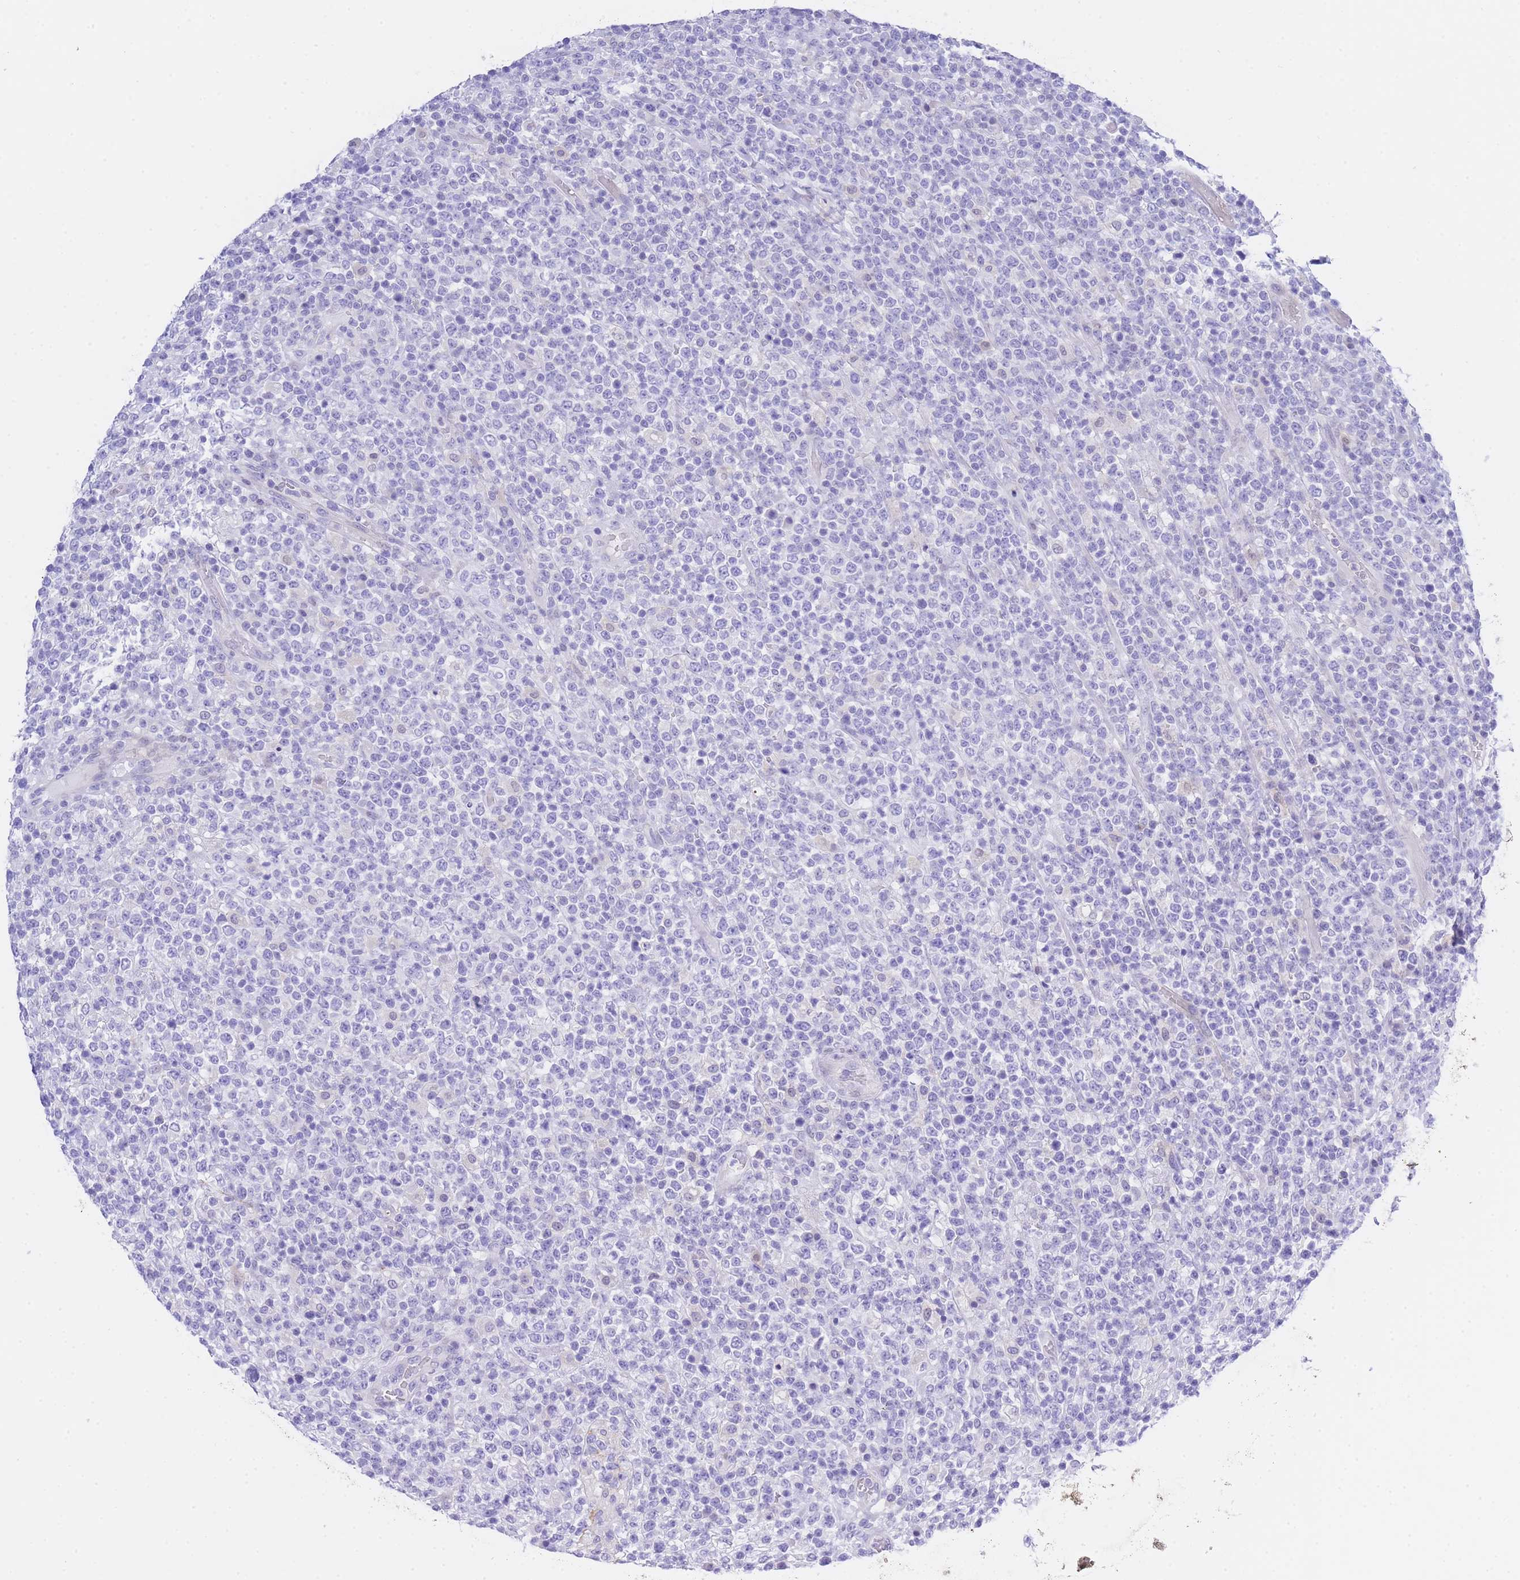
{"staining": {"intensity": "negative", "quantity": "none", "location": "none"}, "tissue": "lymphoma", "cell_type": "Tumor cells", "image_type": "cancer", "snomed": [{"axis": "morphology", "description": "Malignant lymphoma, non-Hodgkin's type, High grade"}, {"axis": "topography", "description": "Colon"}], "caption": "Protein analysis of high-grade malignant lymphoma, non-Hodgkin's type exhibits no significant staining in tumor cells.", "gene": "TIFAB", "patient": {"sex": "female", "age": 53}}